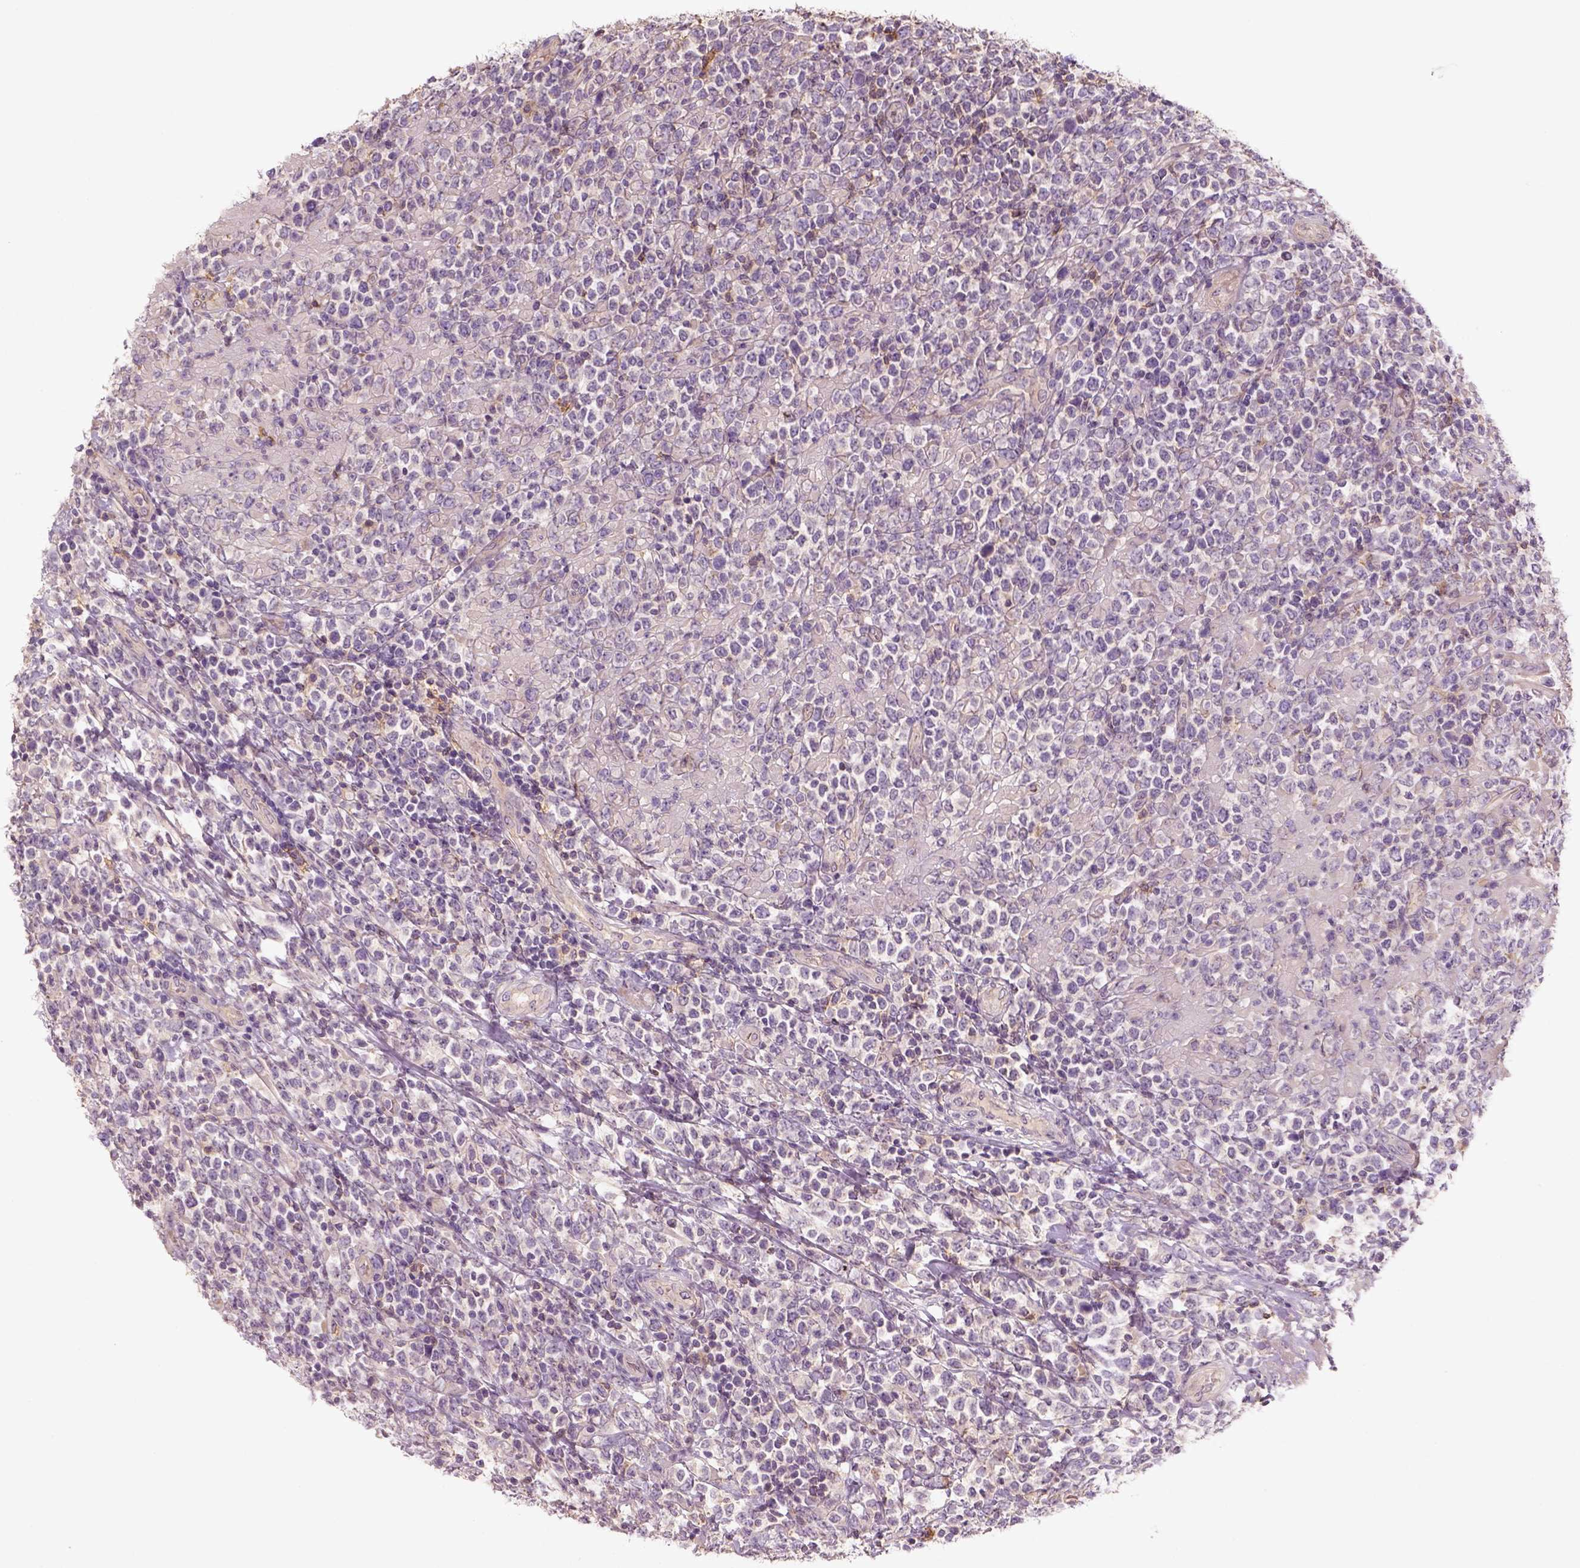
{"staining": {"intensity": "negative", "quantity": "none", "location": "none"}, "tissue": "lymphoma", "cell_type": "Tumor cells", "image_type": "cancer", "snomed": [{"axis": "morphology", "description": "Malignant lymphoma, non-Hodgkin's type, High grade"}, {"axis": "topography", "description": "Soft tissue"}], "caption": "Histopathology image shows no protein positivity in tumor cells of lymphoma tissue.", "gene": "AQP9", "patient": {"sex": "female", "age": 56}}